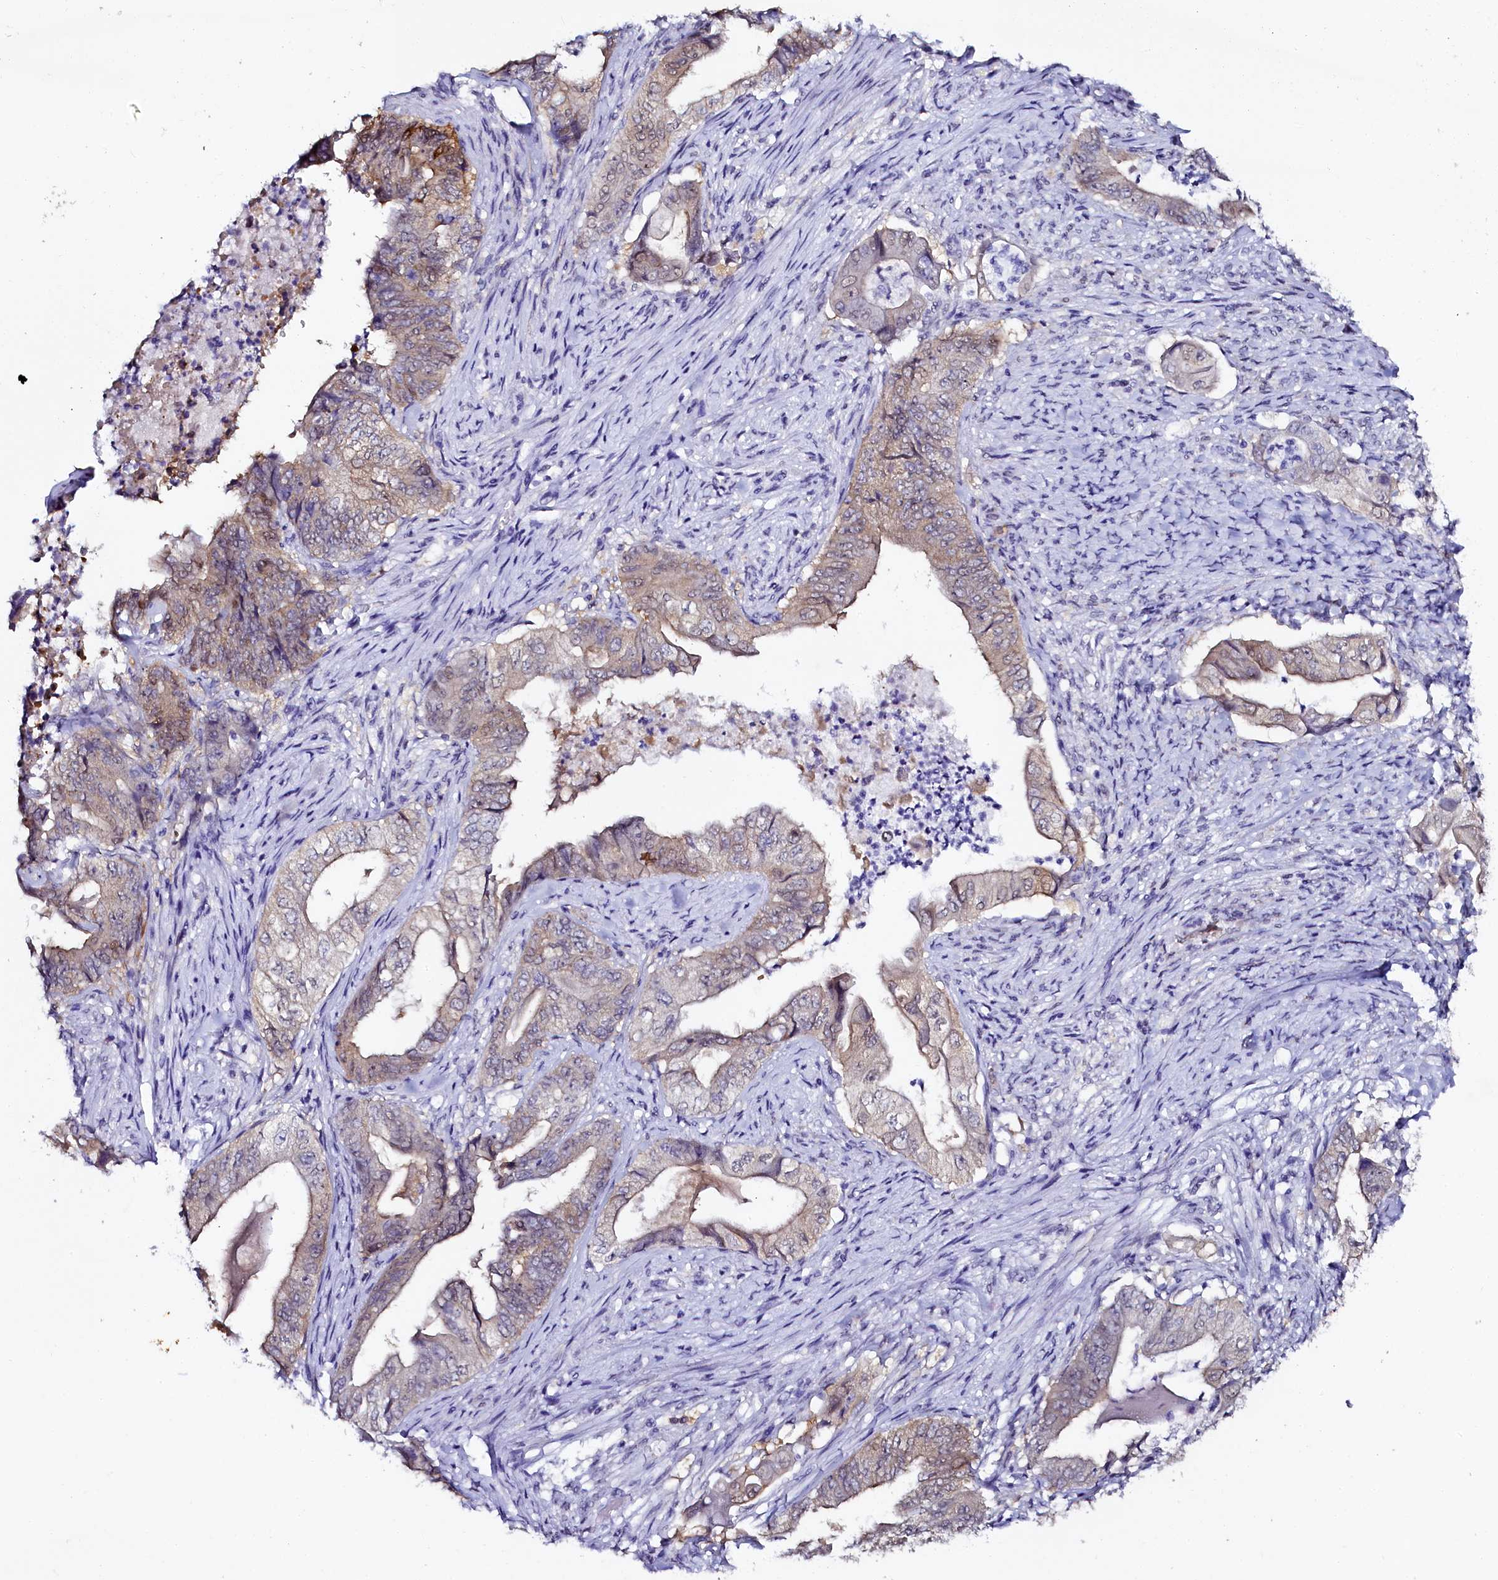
{"staining": {"intensity": "weak", "quantity": "25%-75%", "location": "cytoplasmic/membranous"}, "tissue": "stomach cancer", "cell_type": "Tumor cells", "image_type": "cancer", "snomed": [{"axis": "morphology", "description": "Adenocarcinoma, NOS"}, {"axis": "topography", "description": "Stomach"}], "caption": "Stomach cancer tissue reveals weak cytoplasmic/membranous positivity in approximately 25%-75% of tumor cells", "gene": "SORD", "patient": {"sex": "female", "age": 73}}